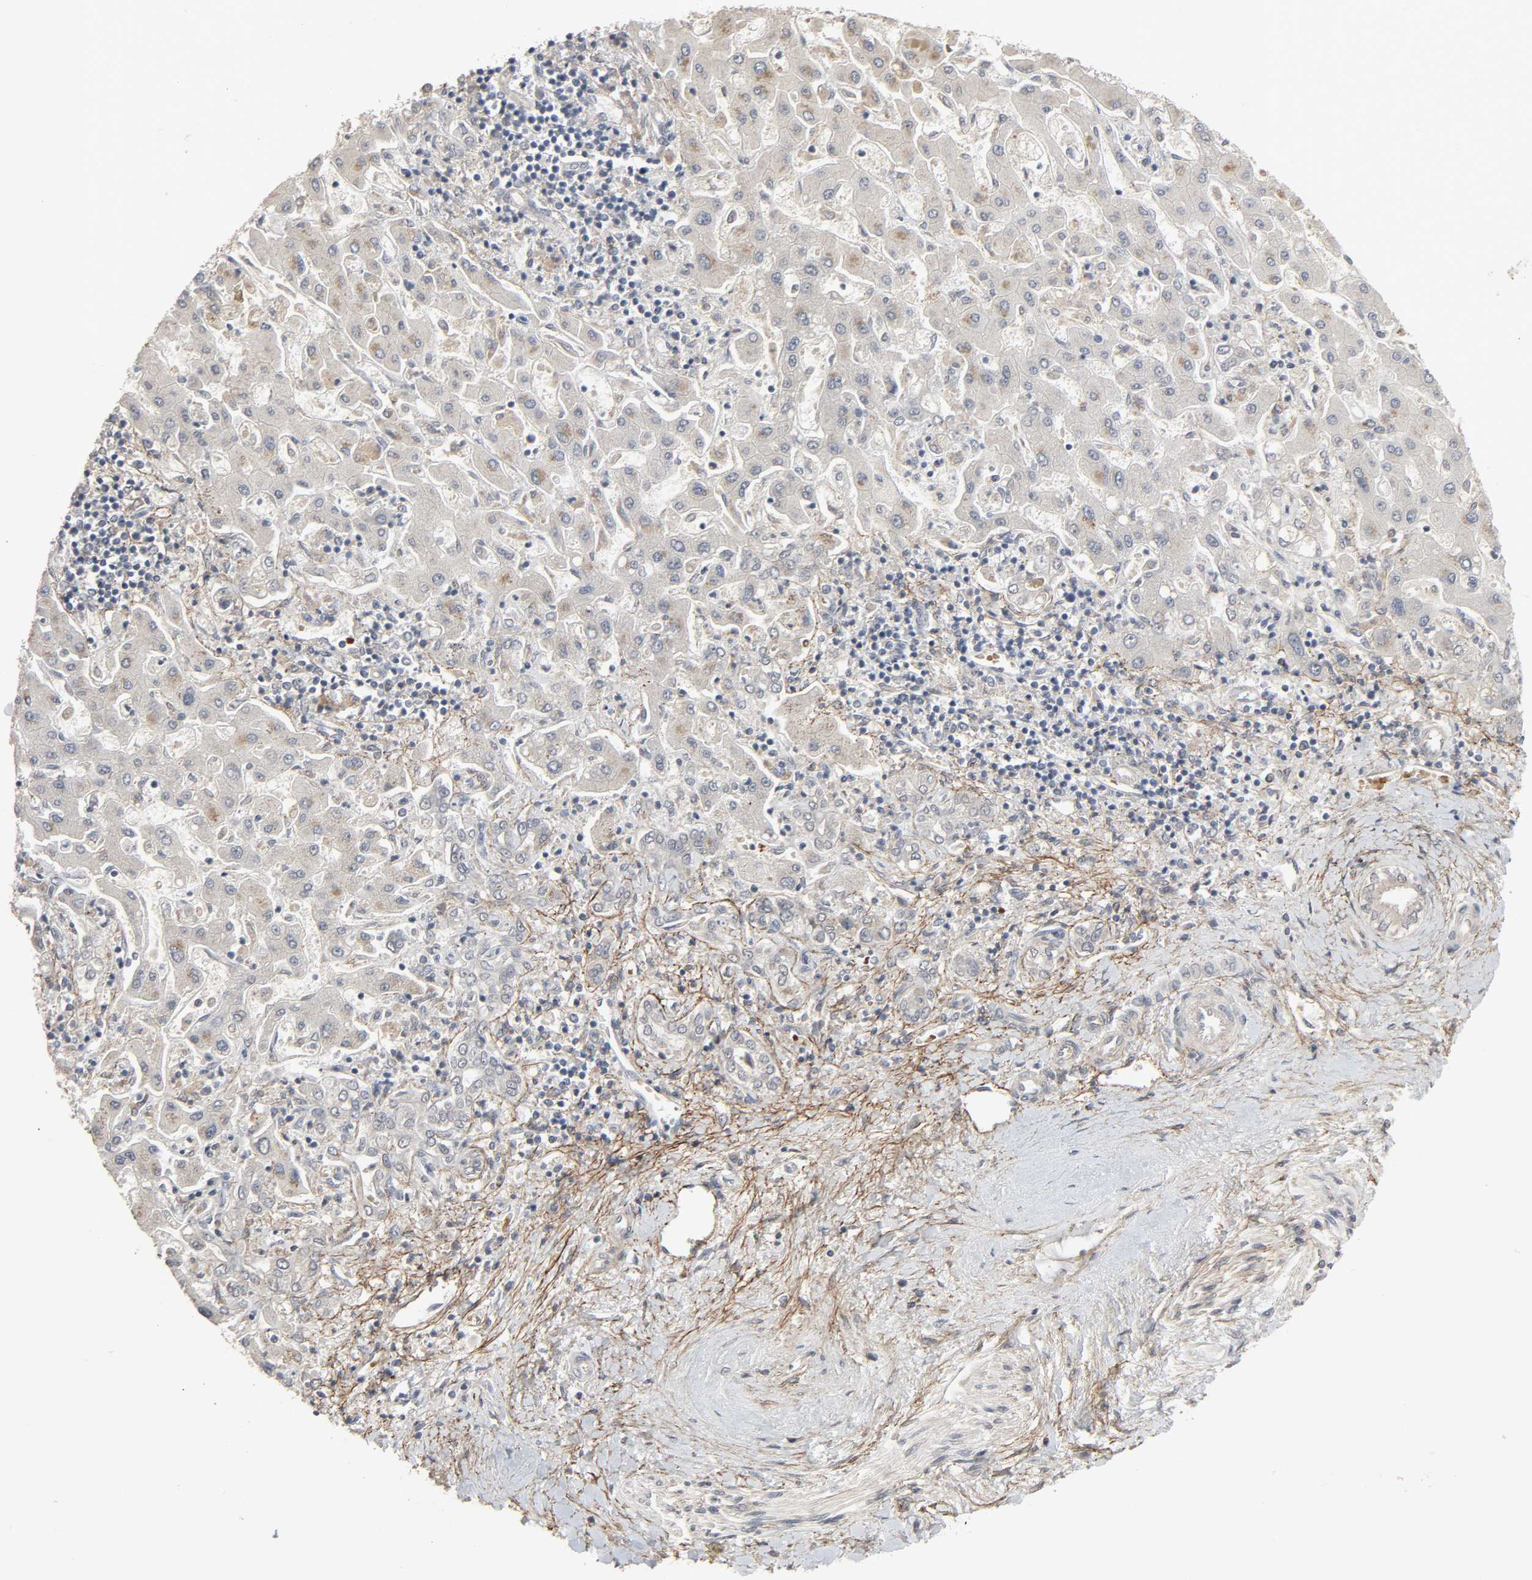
{"staining": {"intensity": "negative", "quantity": "none", "location": "none"}, "tissue": "liver cancer", "cell_type": "Tumor cells", "image_type": "cancer", "snomed": [{"axis": "morphology", "description": "Cholangiocarcinoma"}, {"axis": "topography", "description": "Liver"}], "caption": "An immunohistochemistry (IHC) photomicrograph of liver cancer is shown. There is no staining in tumor cells of liver cancer.", "gene": "ZNF222", "patient": {"sex": "male", "age": 50}}